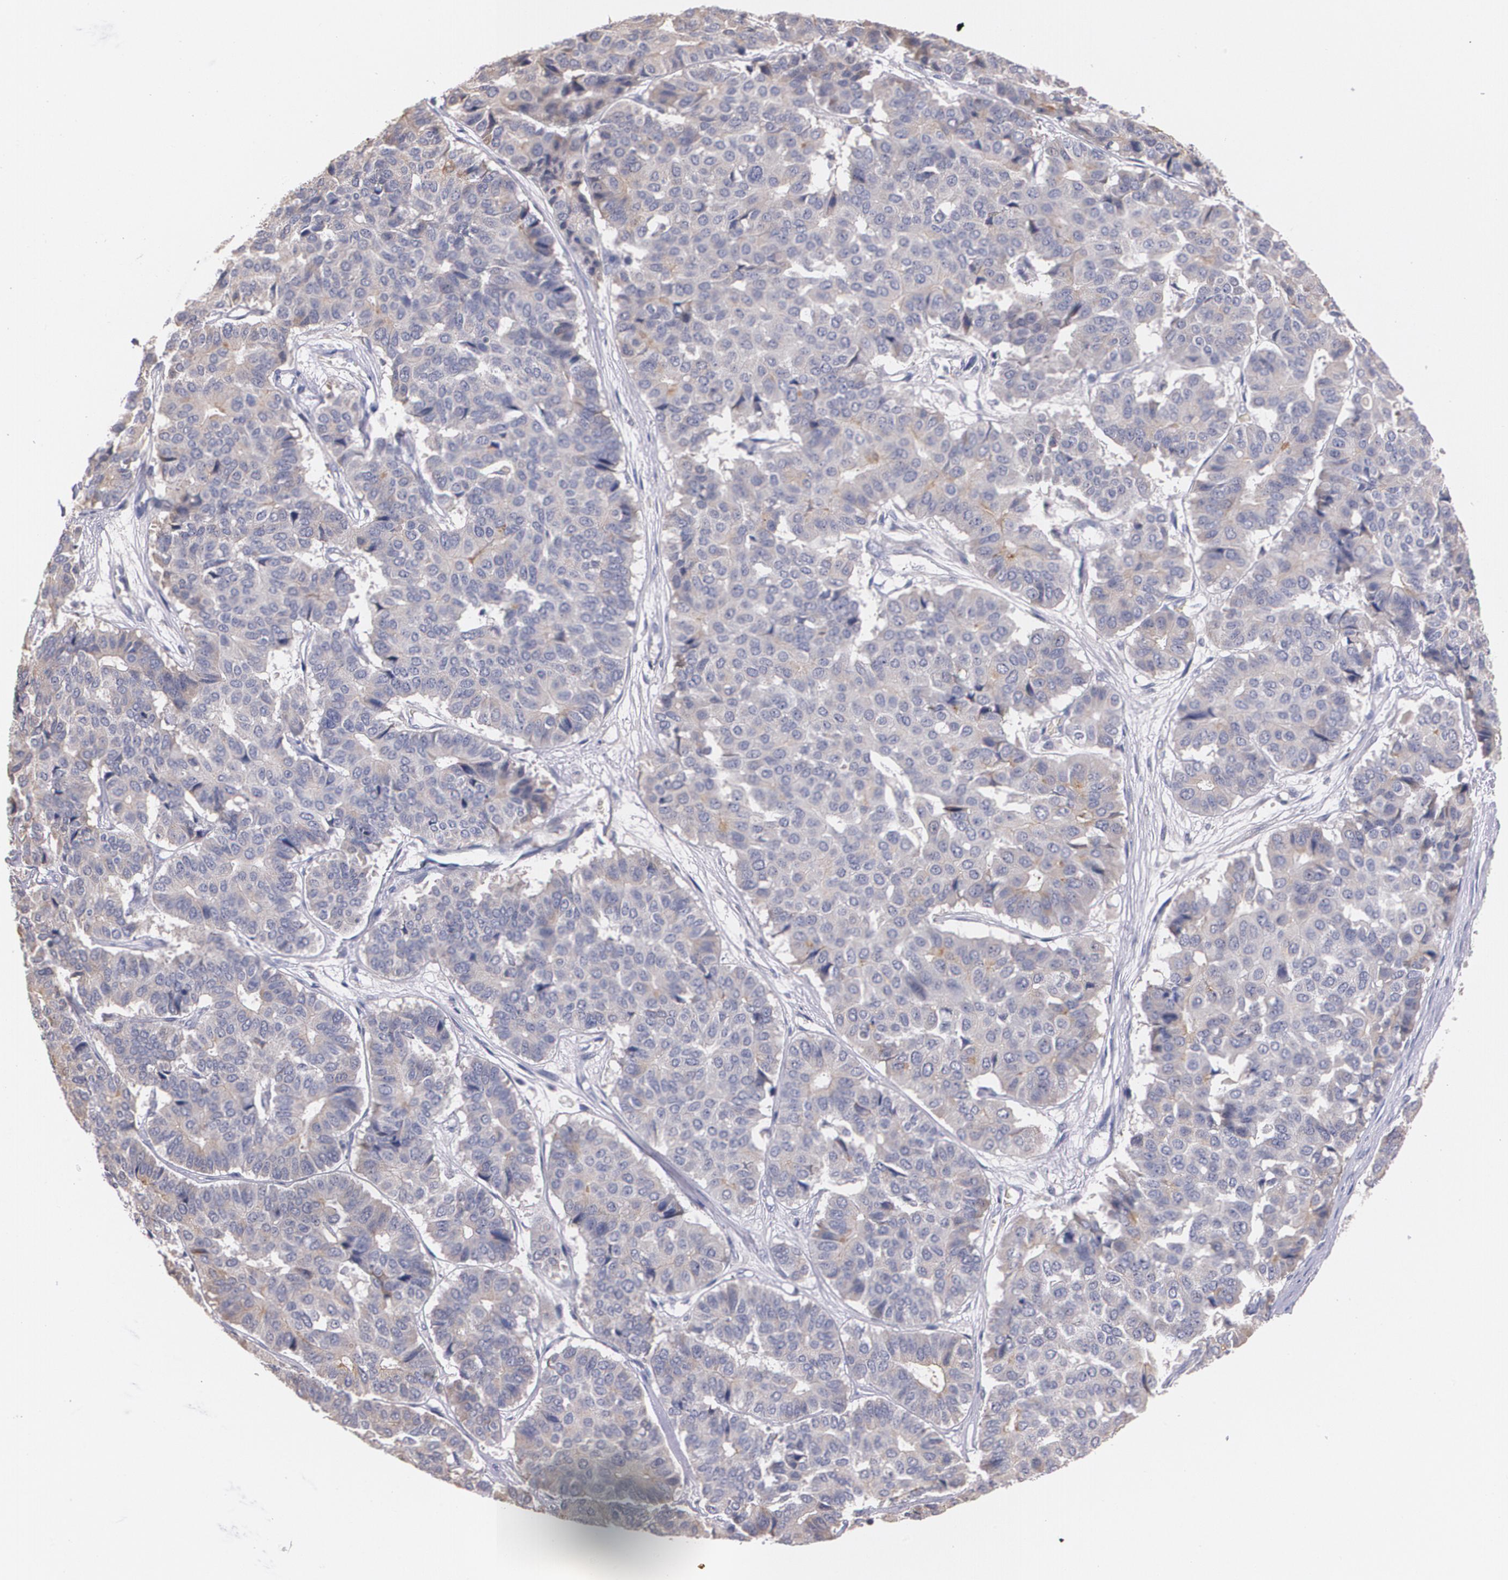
{"staining": {"intensity": "moderate", "quantity": "<25%", "location": "cytoplasmic/membranous"}, "tissue": "pancreatic cancer", "cell_type": "Tumor cells", "image_type": "cancer", "snomed": [{"axis": "morphology", "description": "Adenocarcinoma, NOS"}, {"axis": "topography", "description": "Pancreas"}], "caption": "Adenocarcinoma (pancreatic) stained with a protein marker reveals moderate staining in tumor cells.", "gene": "AMBP", "patient": {"sex": "male", "age": 50}}